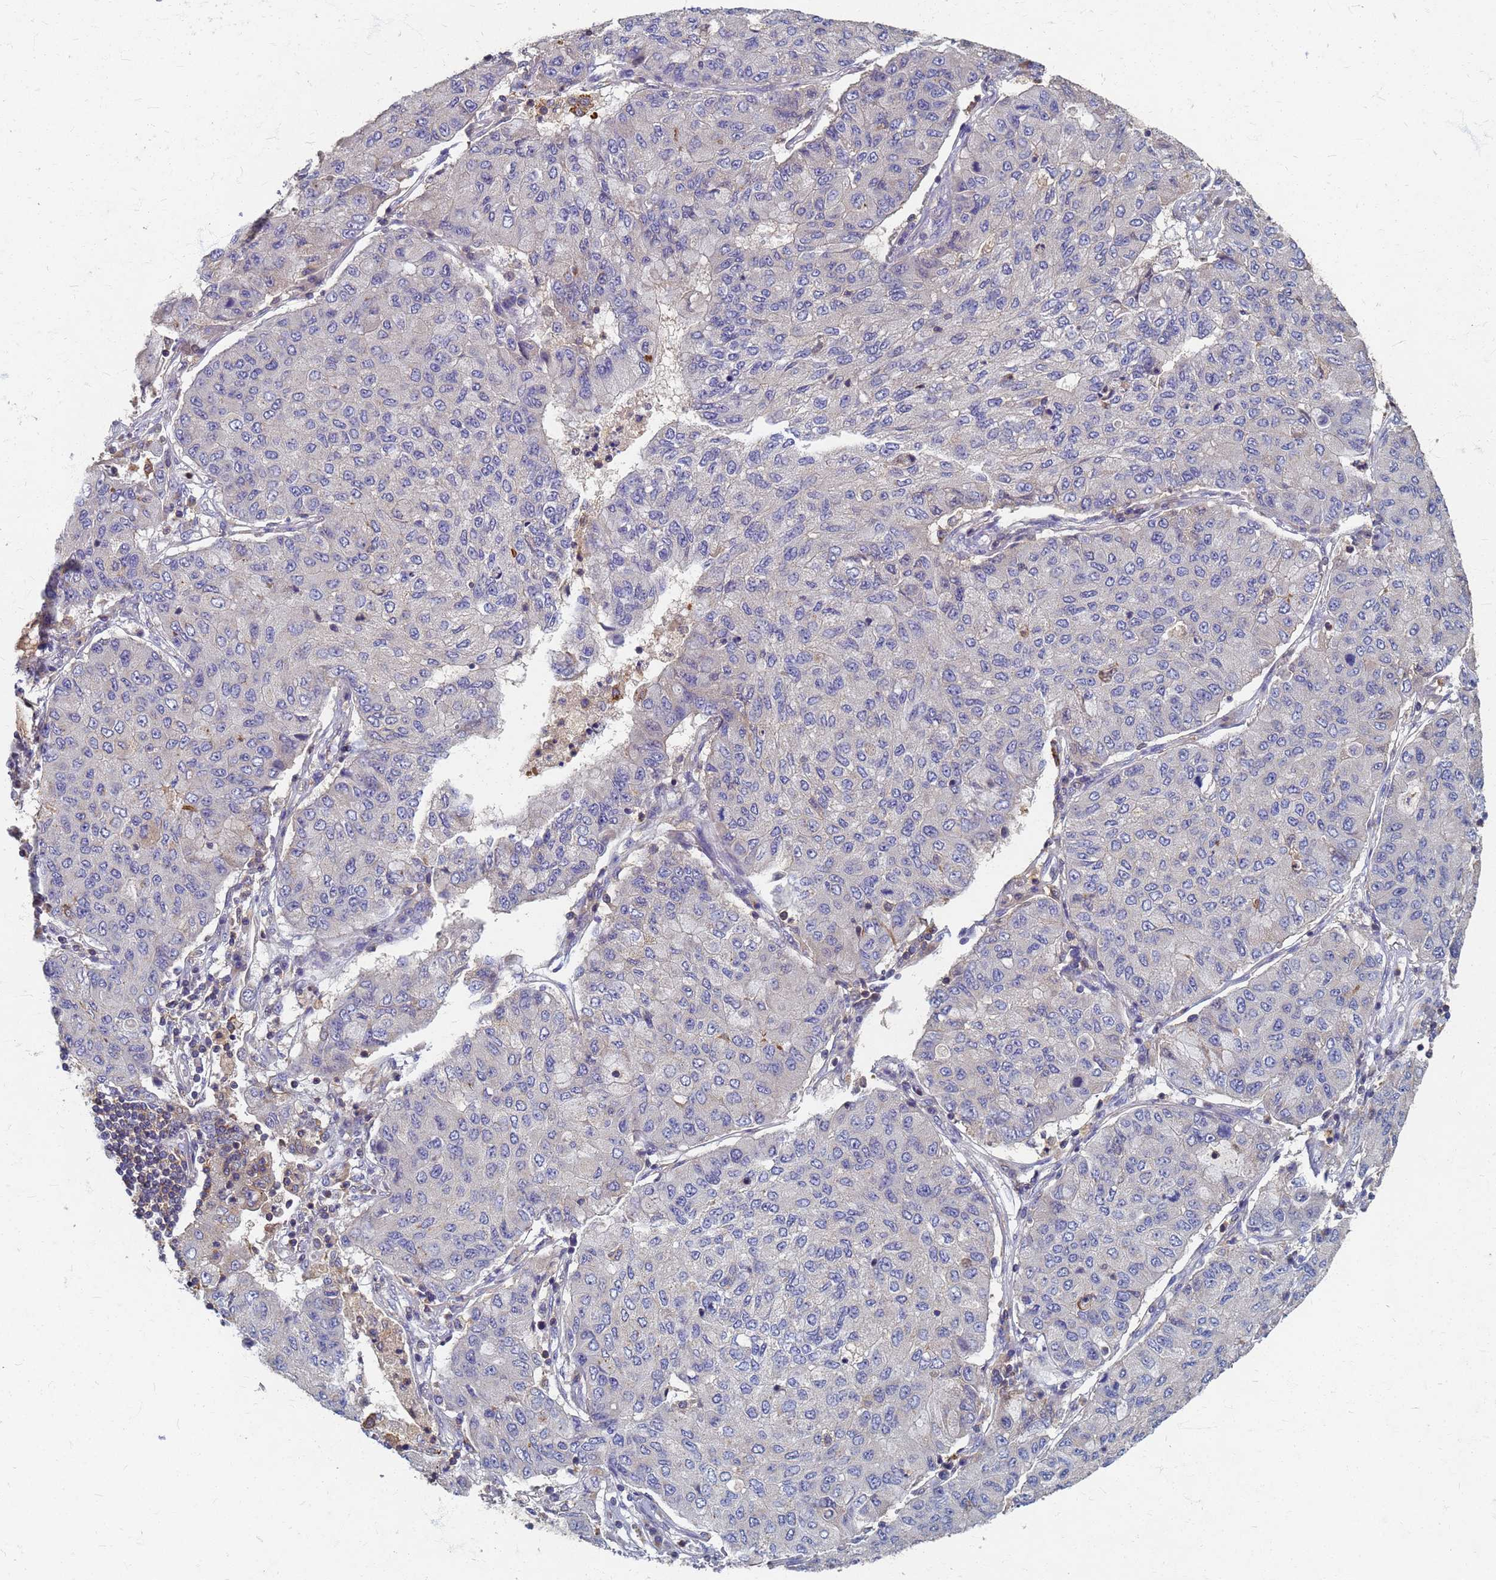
{"staining": {"intensity": "negative", "quantity": "none", "location": "none"}, "tissue": "lung cancer", "cell_type": "Tumor cells", "image_type": "cancer", "snomed": [{"axis": "morphology", "description": "Squamous cell carcinoma, NOS"}, {"axis": "topography", "description": "Lung"}], "caption": "DAB immunohistochemical staining of human squamous cell carcinoma (lung) demonstrates no significant staining in tumor cells.", "gene": "KRCC1", "patient": {"sex": "male", "age": 74}}